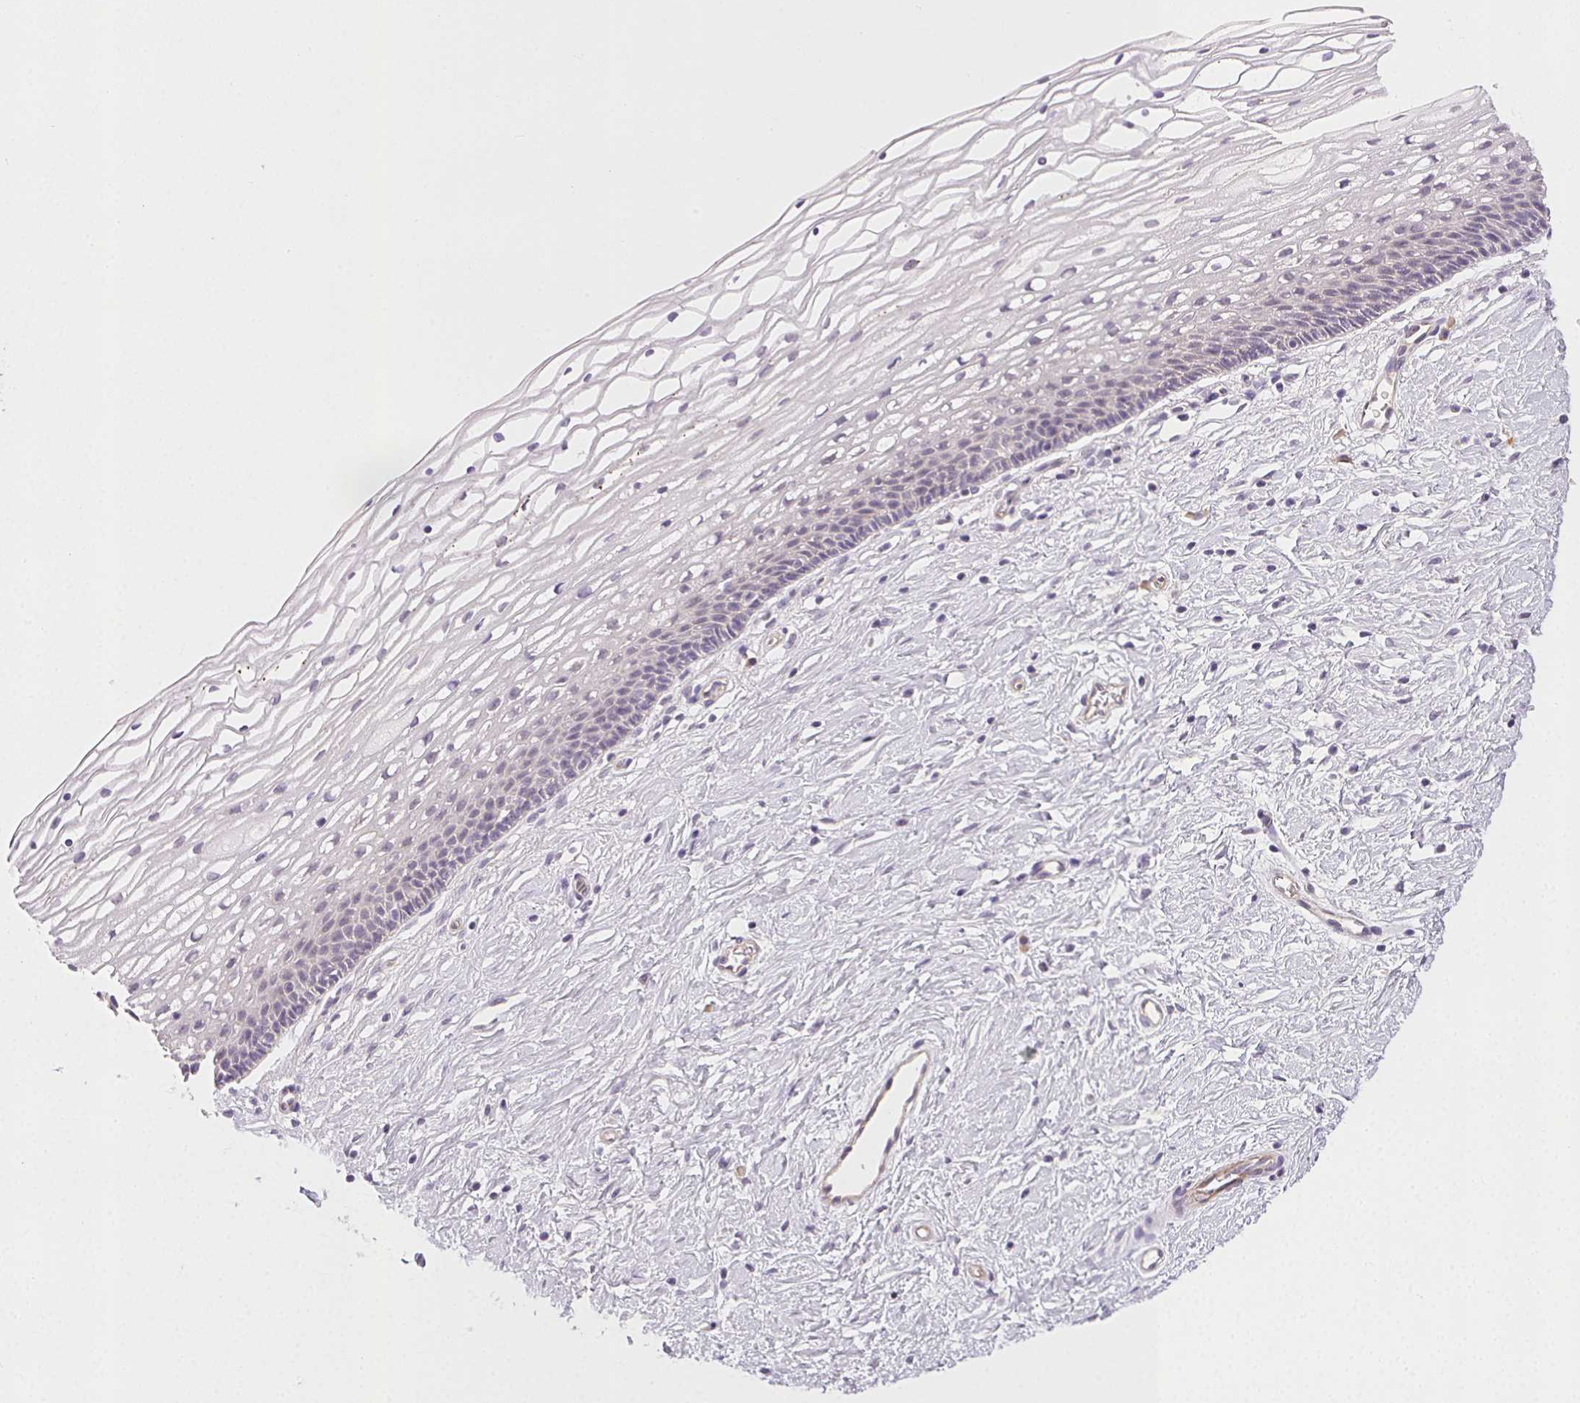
{"staining": {"intensity": "negative", "quantity": "none", "location": "none"}, "tissue": "cervix", "cell_type": "Glandular cells", "image_type": "normal", "snomed": [{"axis": "morphology", "description": "Normal tissue, NOS"}, {"axis": "topography", "description": "Cervix"}], "caption": "Immunohistochemistry (IHC) of benign human cervix exhibits no staining in glandular cells.", "gene": "CSN1S1", "patient": {"sex": "female", "age": 34}}